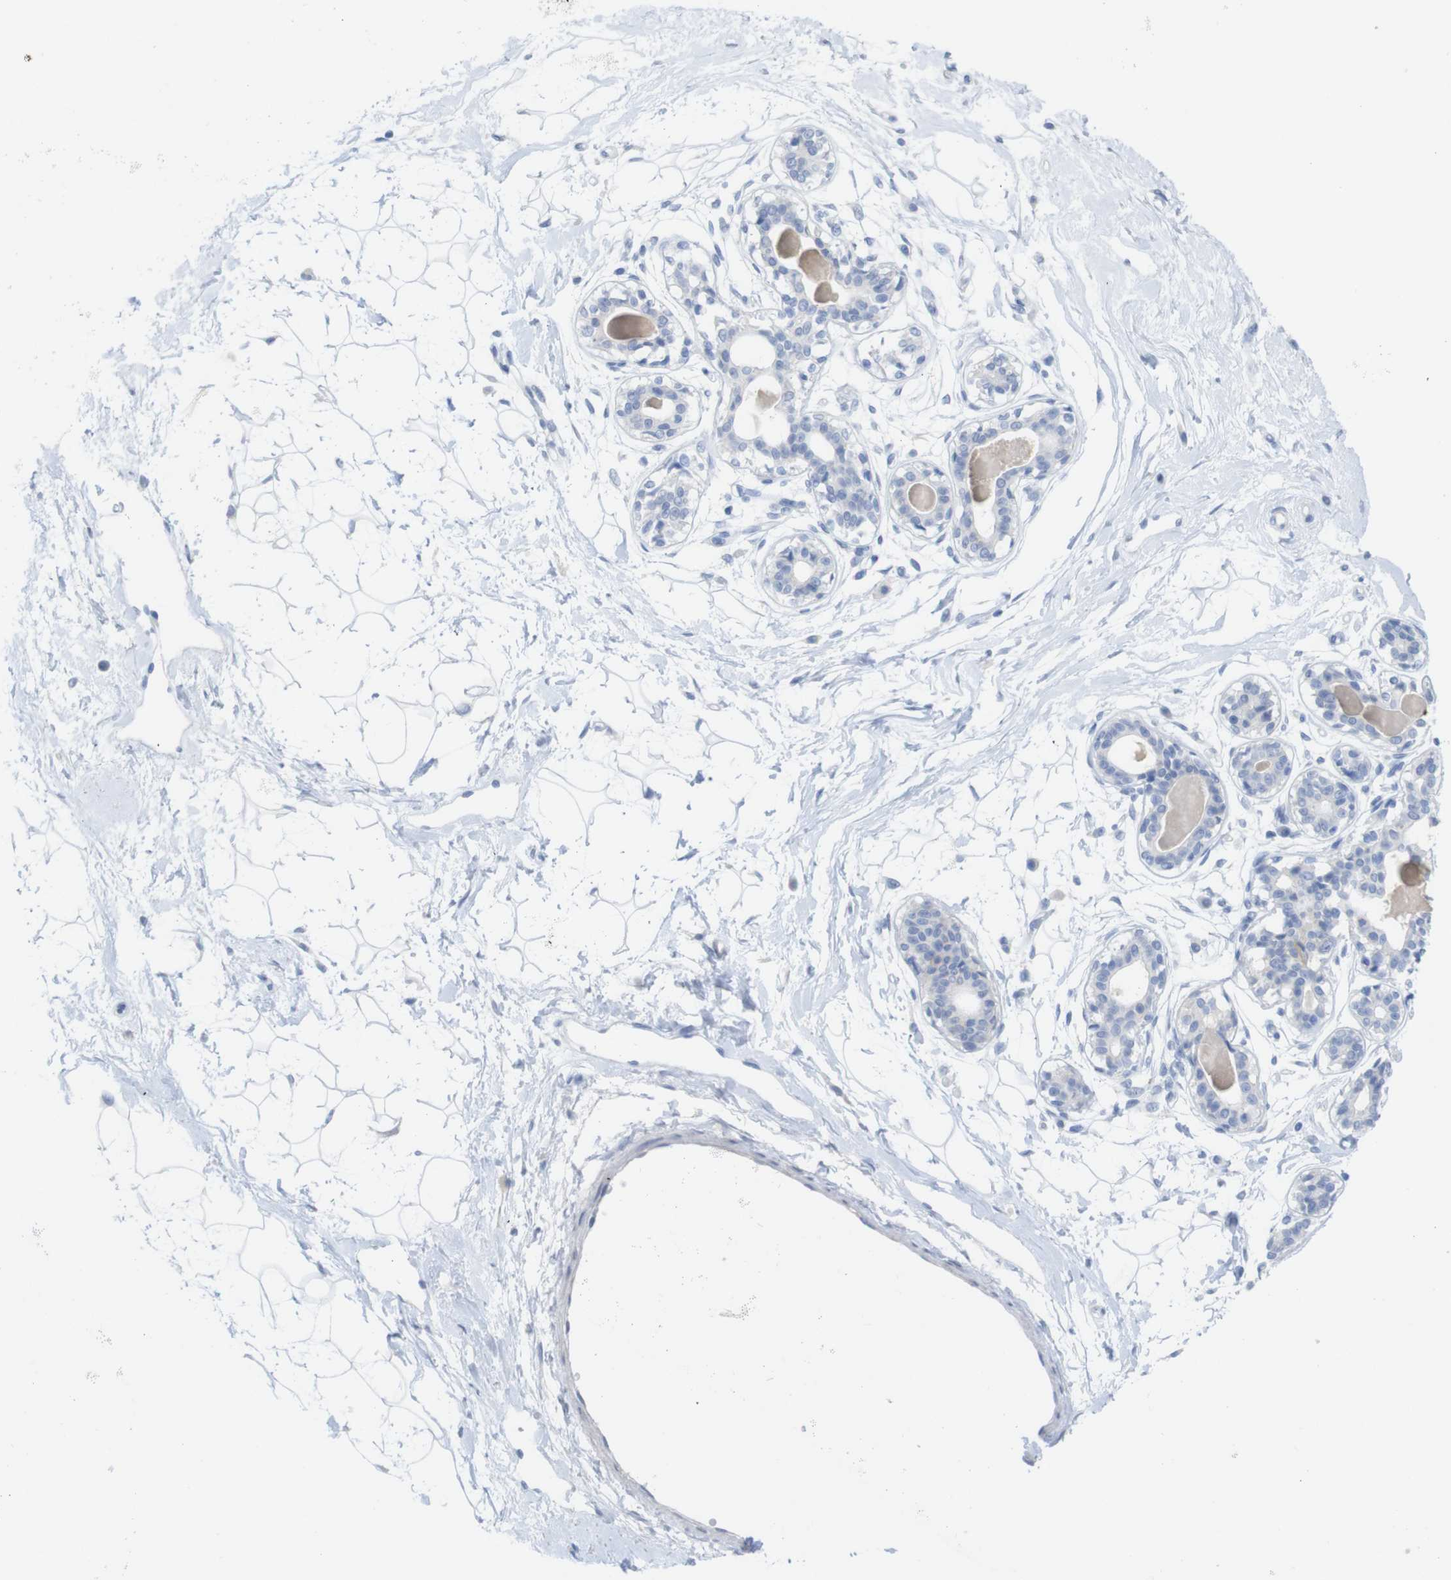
{"staining": {"intensity": "negative", "quantity": "none", "location": "none"}, "tissue": "breast", "cell_type": "Adipocytes", "image_type": "normal", "snomed": [{"axis": "morphology", "description": "Normal tissue, NOS"}, {"axis": "topography", "description": "Breast"}], "caption": "A photomicrograph of breast stained for a protein demonstrates no brown staining in adipocytes. The staining is performed using DAB brown chromogen with nuclei counter-stained in using hematoxylin.", "gene": "PNMA1", "patient": {"sex": "female", "age": 45}}